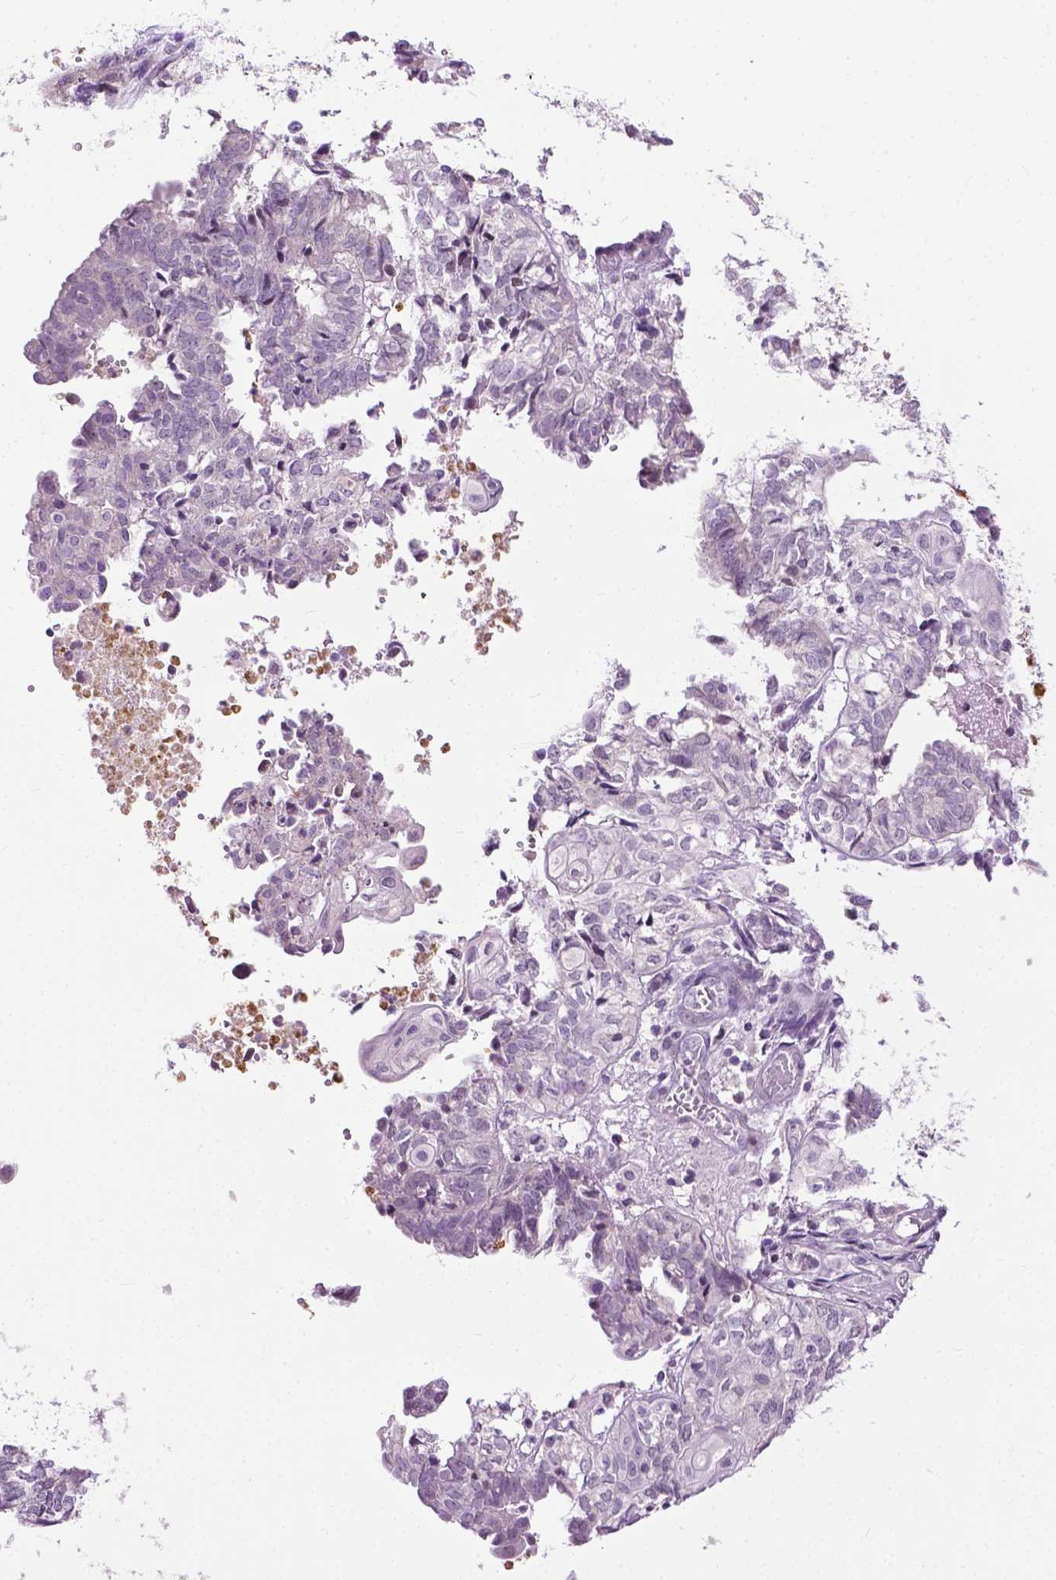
{"staining": {"intensity": "negative", "quantity": "none", "location": "none"}, "tissue": "ovarian cancer", "cell_type": "Tumor cells", "image_type": "cancer", "snomed": [{"axis": "morphology", "description": "Carcinoma, endometroid"}, {"axis": "topography", "description": "Ovary"}], "caption": "This is a micrograph of immunohistochemistry staining of ovarian endometroid carcinoma, which shows no staining in tumor cells.", "gene": "TTC9B", "patient": {"sex": "female", "age": 64}}